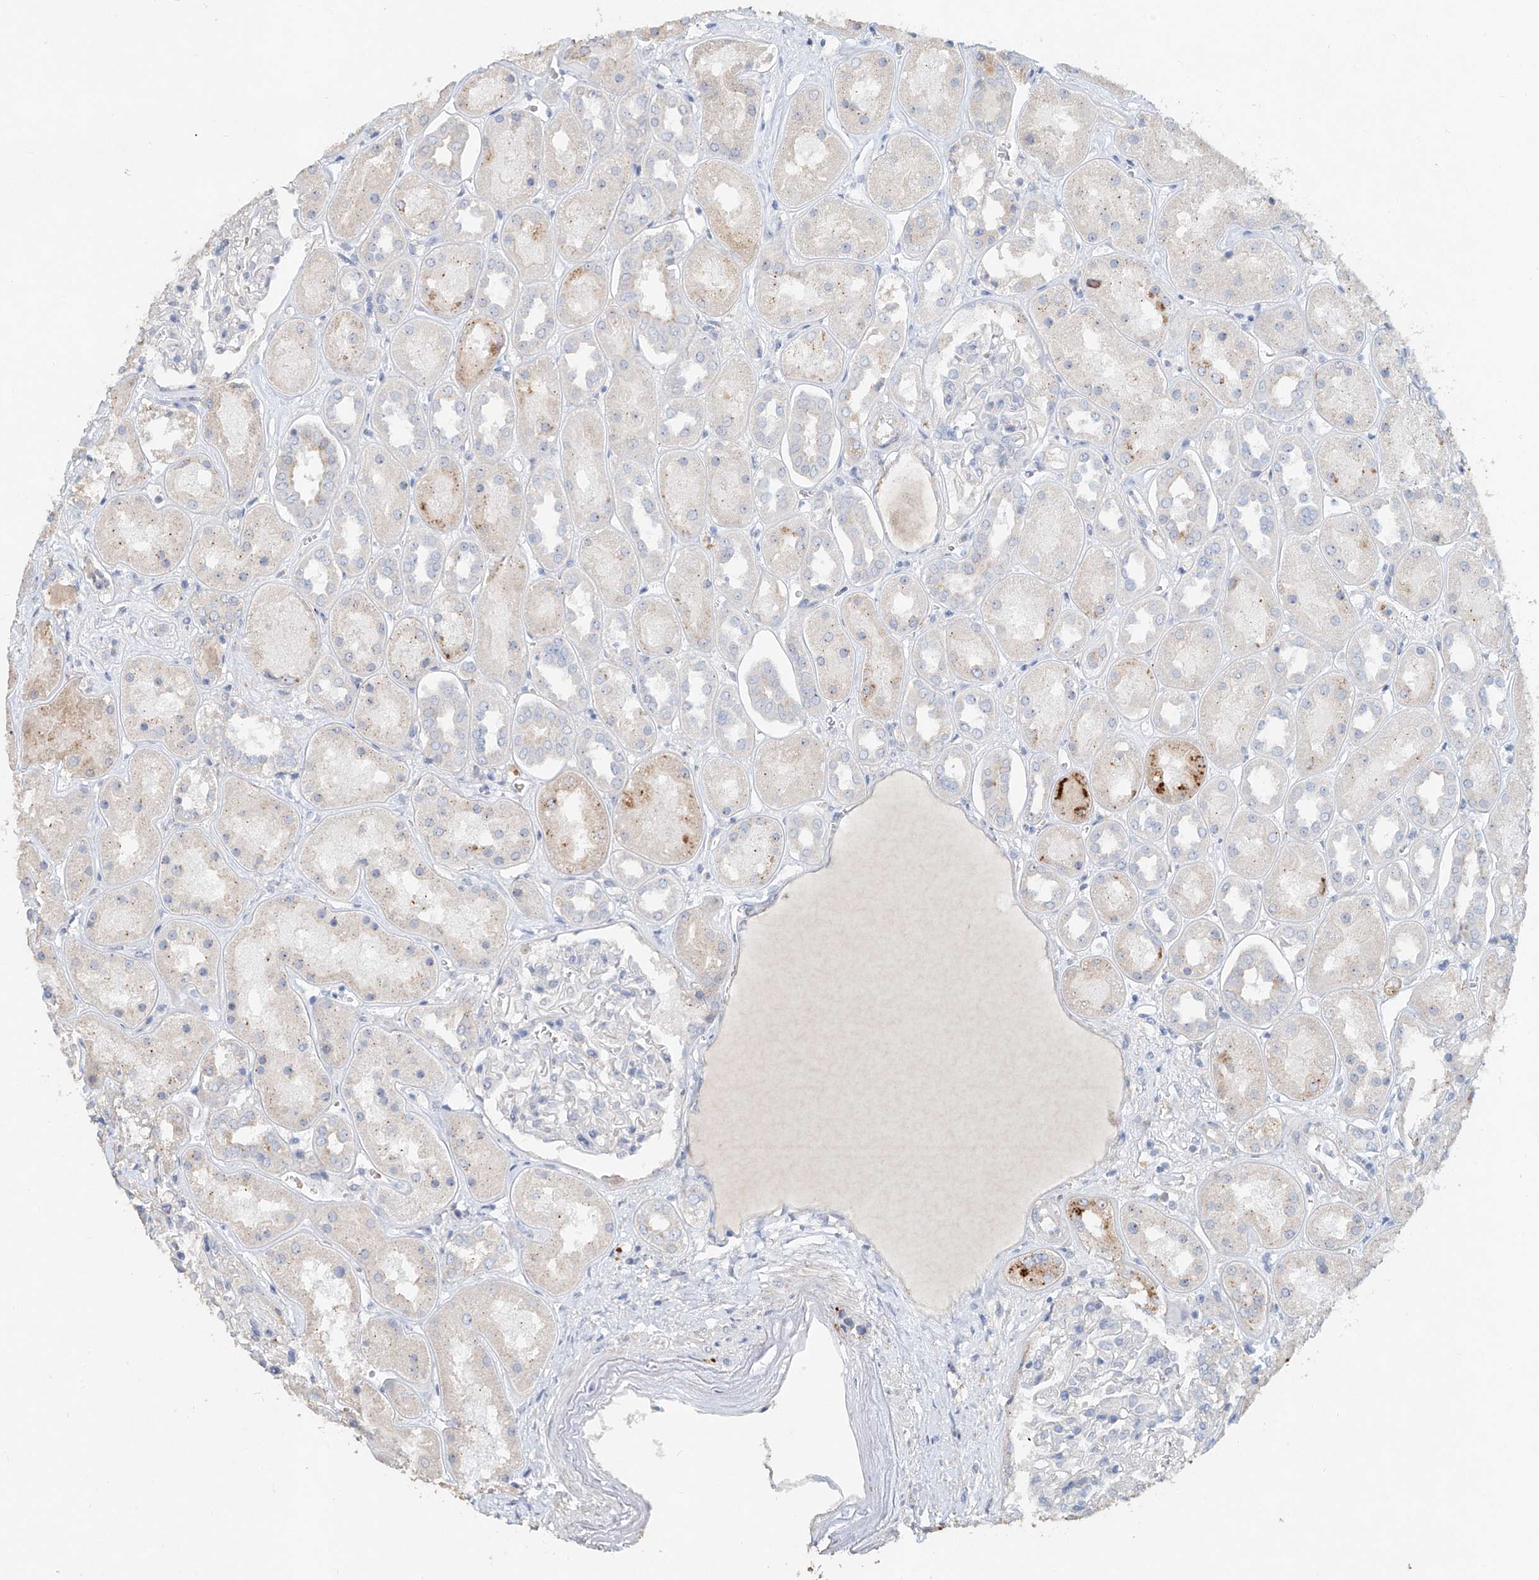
{"staining": {"intensity": "negative", "quantity": "none", "location": "none"}, "tissue": "kidney", "cell_type": "Cells in glomeruli", "image_type": "normal", "snomed": [{"axis": "morphology", "description": "Normal tissue, NOS"}, {"axis": "topography", "description": "Kidney"}], "caption": "Cells in glomeruli show no significant positivity in benign kidney. The staining is performed using DAB brown chromogen with nuclei counter-stained in using hematoxylin.", "gene": "TRIM47", "patient": {"sex": "male", "age": 70}}